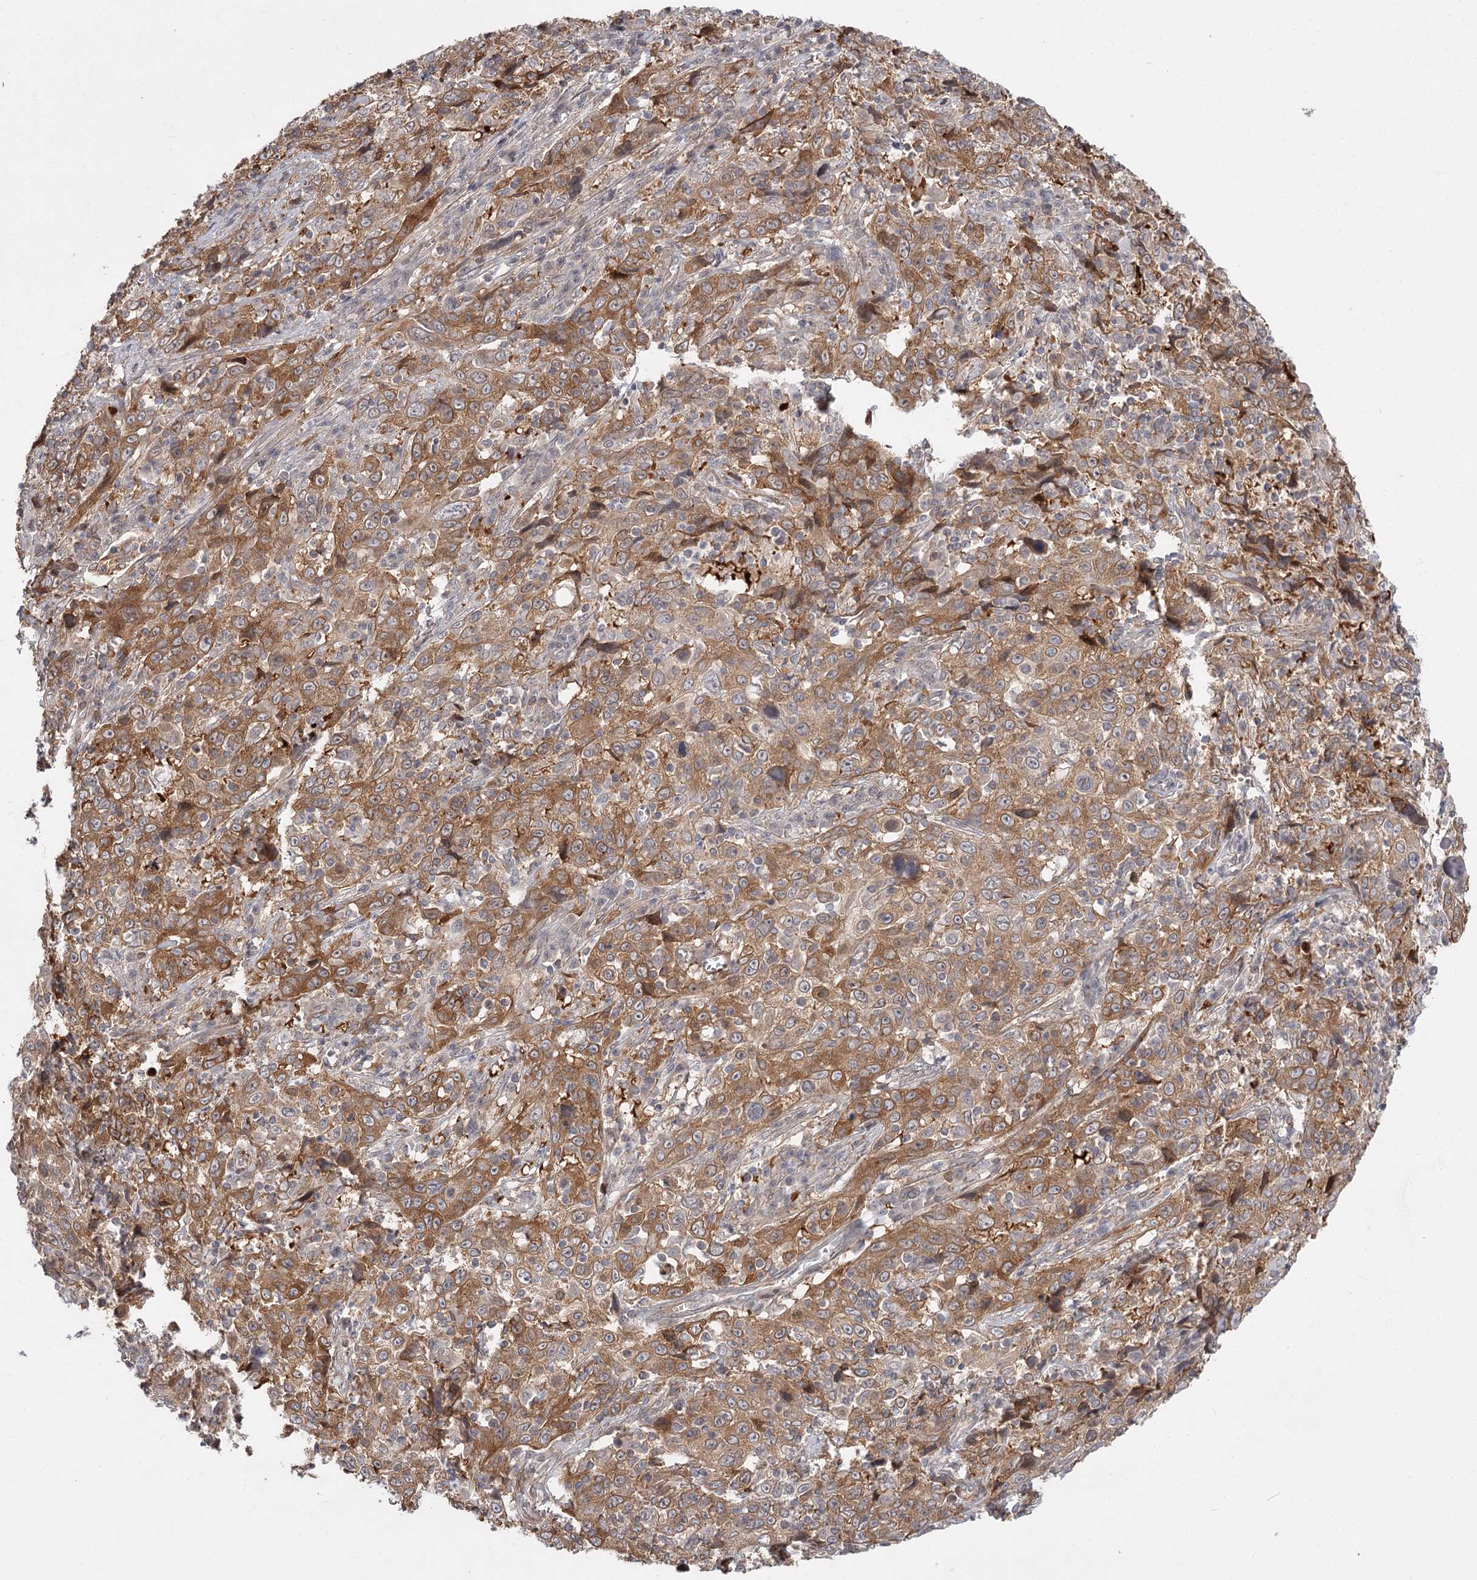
{"staining": {"intensity": "moderate", "quantity": ">75%", "location": "cytoplasmic/membranous"}, "tissue": "cervical cancer", "cell_type": "Tumor cells", "image_type": "cancer", "snomed": [{"axis": "morphology", "description": "Squamous cell carcinoma, NOS"}, {"axis": "topography", "description": "Cervix"}], "caption": "Immunohistochemistry (IHC) image of human cervical cancer stained for a protein (brown), which shows medium levels of moderate cytoplasmic/membranous expression in approximately >75% of tumor cells.", "gene": "CCNG2", "patient": {"sex": "female", "age": 46}}